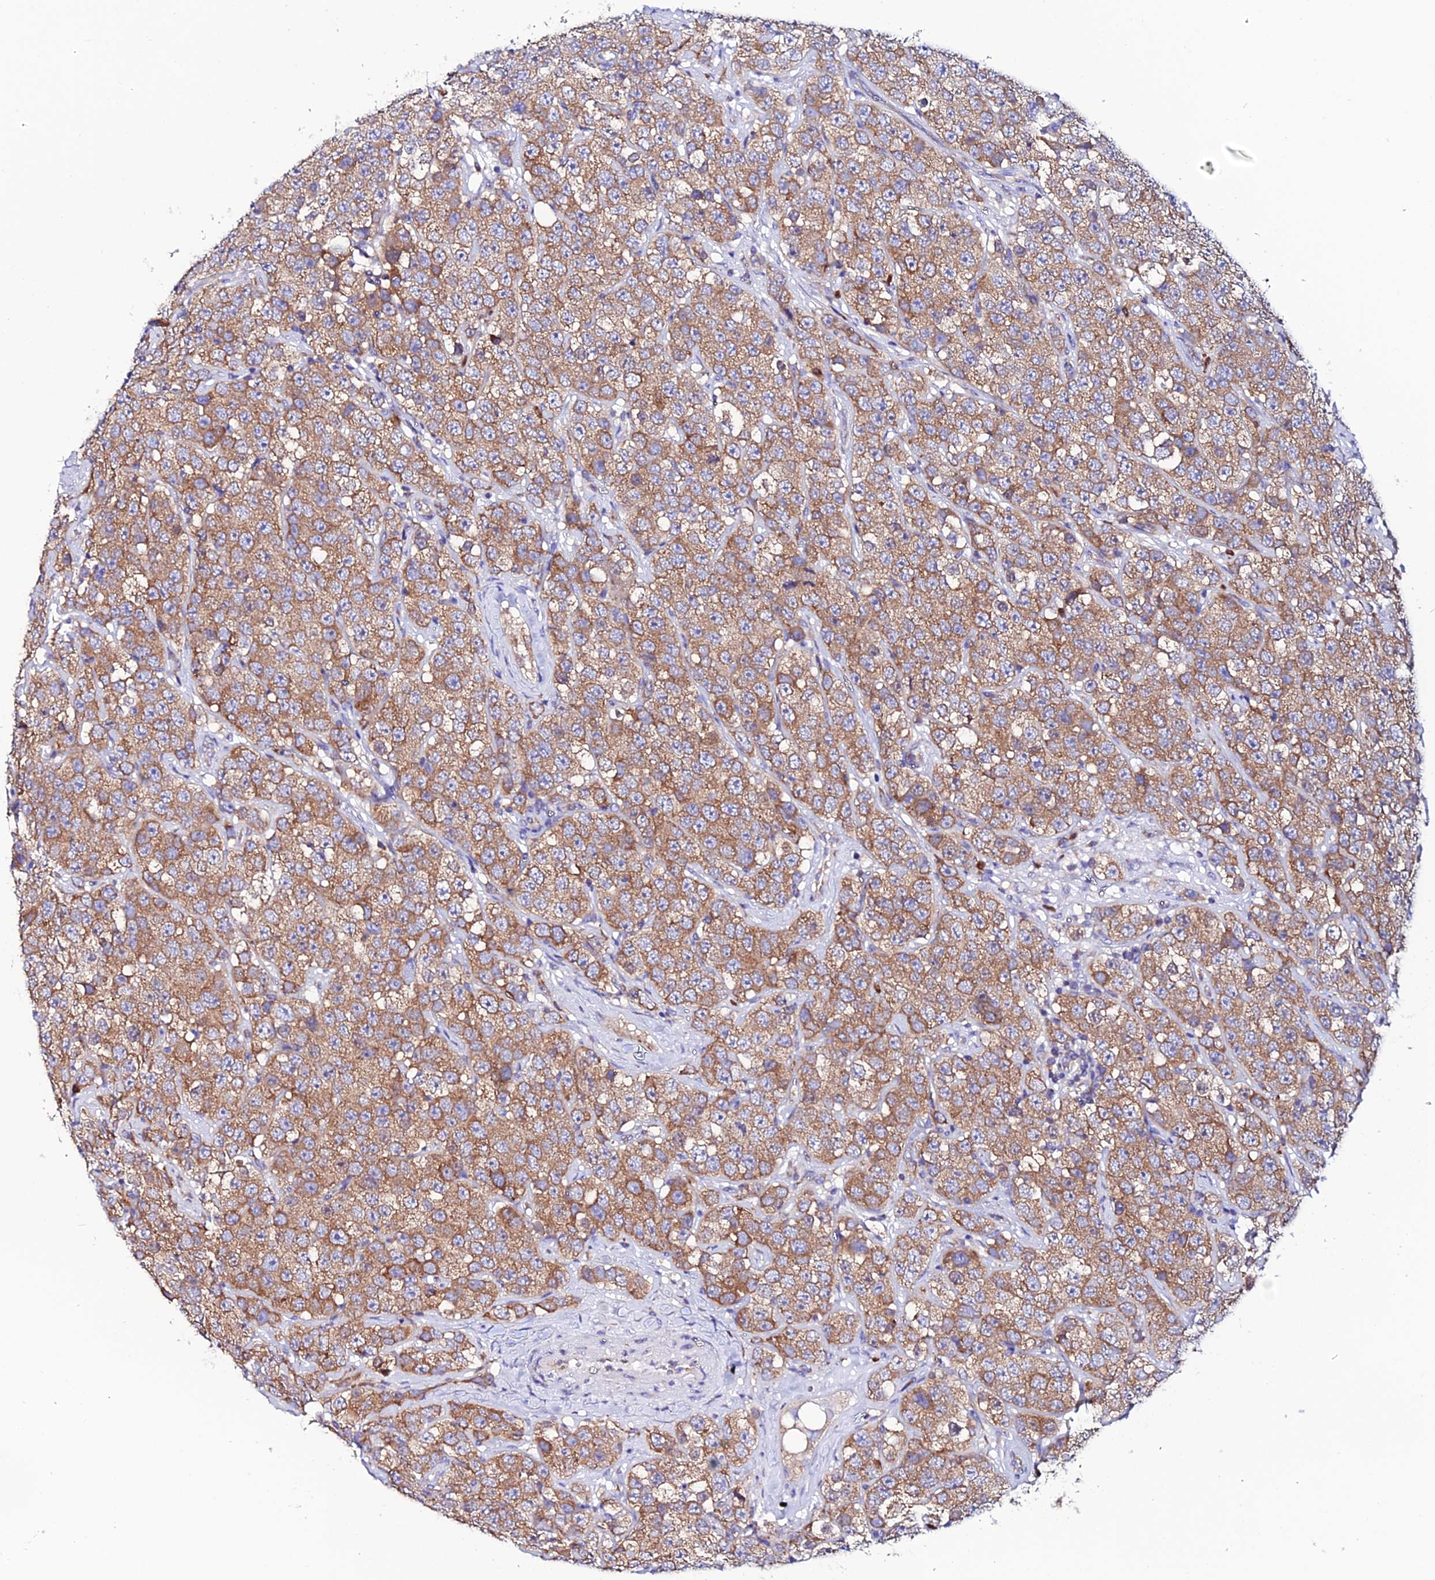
{"staining": {"intensity": "moderate", "quantity": ">75%", "location": "cytoplasmic/membranous"}, "tissue": "testis cancer", "cell_type": "Tumor cells", "image_type": "cancer", "snomed": [{"axis": "morphology", "description": "Seminoma, NOS"}, {"axis": "topography", "description": "Testis"}], "caption": "A photomicrograph showing moderate cytoplasmic/membranous positivity in approximately >75% of tumor cells in testis seminoma, as visualized by brown immunohistochemical staining.", "gene": "EEF1G", "patient": {"sex": "male", "age": 28}}